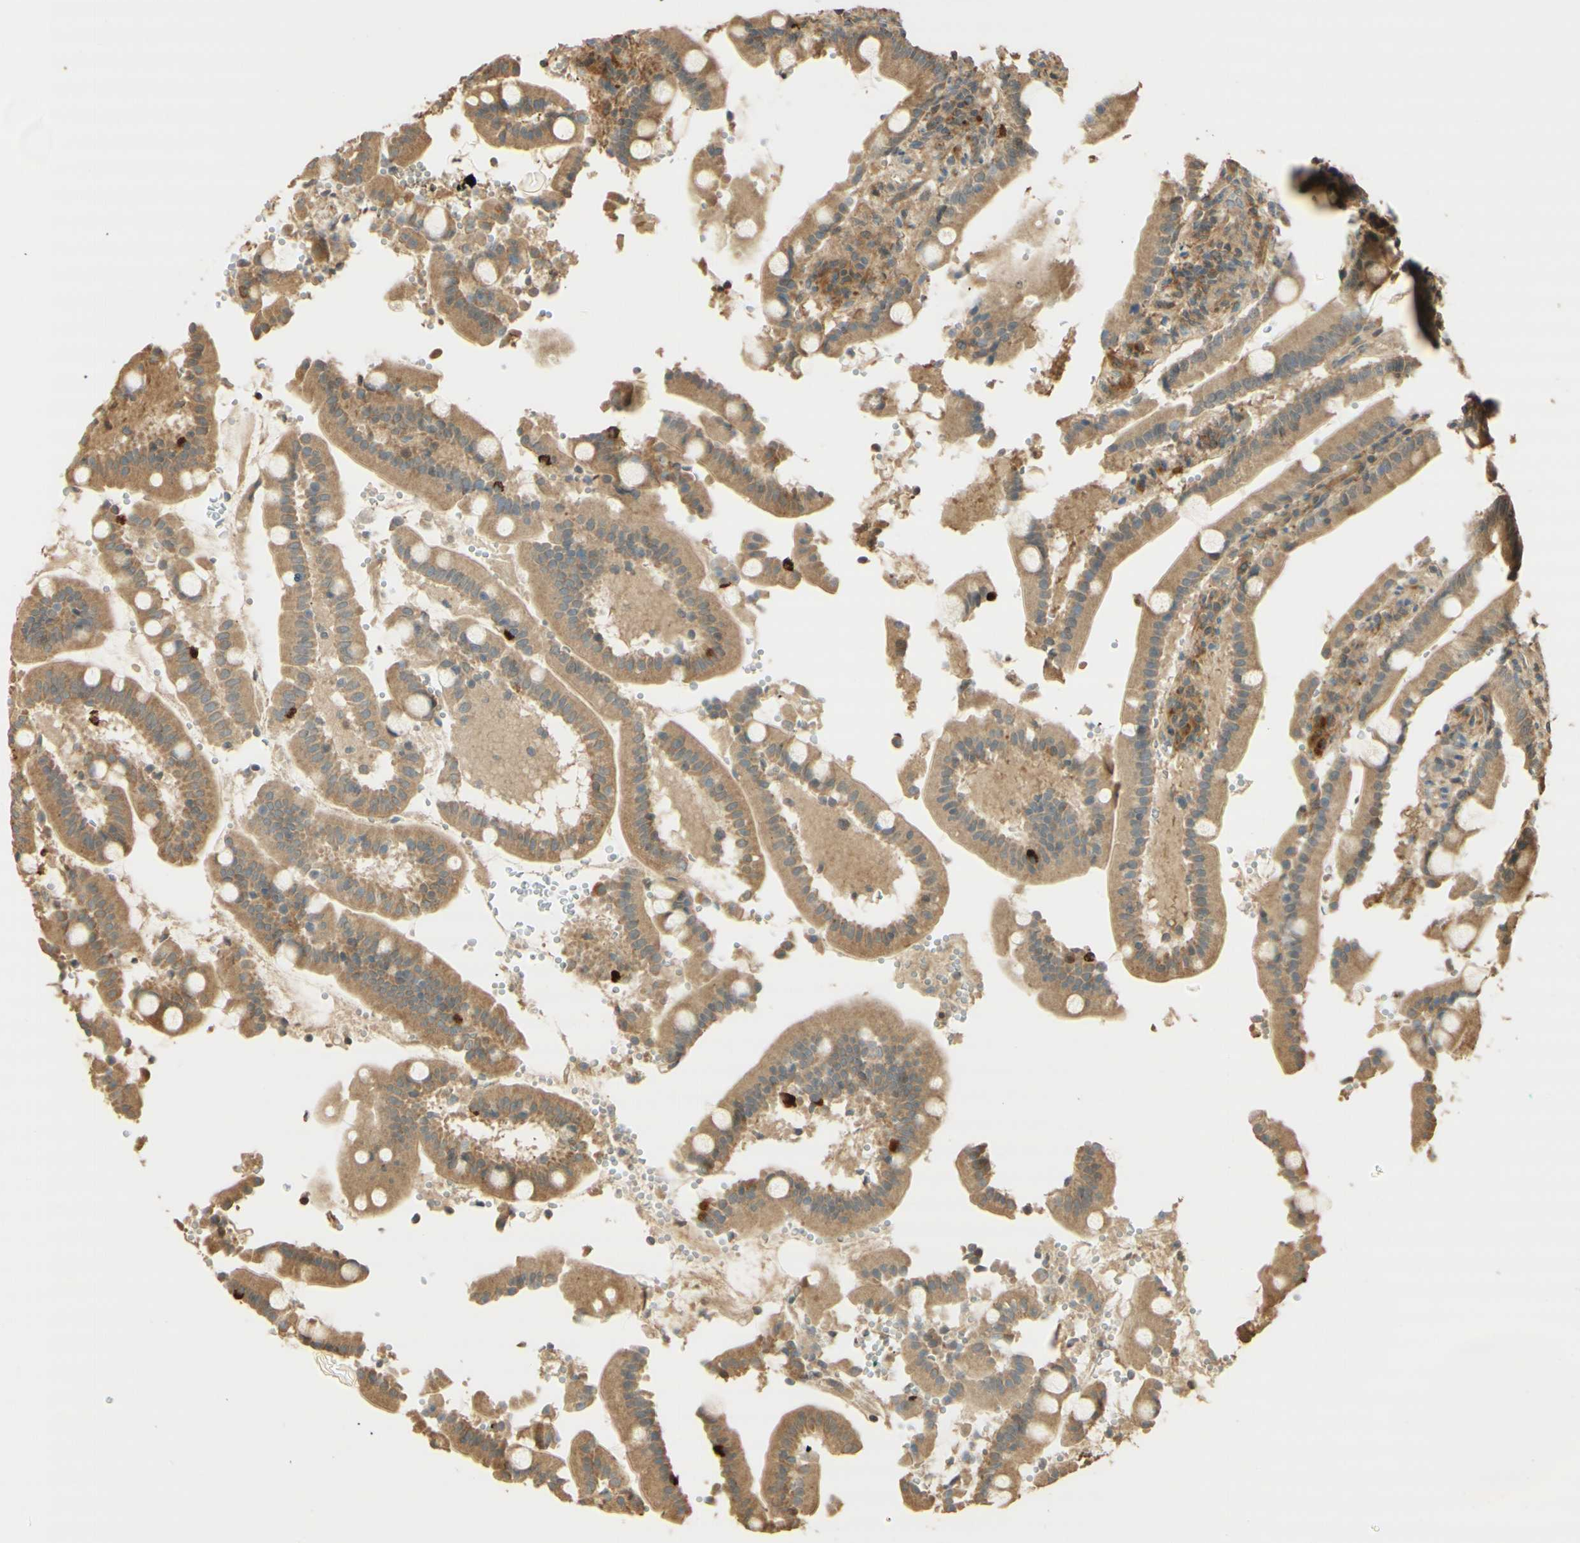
{"staining": {"intensity": "weak", "quantity": ">75%", "location": "cytoplasmic/membranous"}, "tissue": "duodenum", "cell_type": "Glandular cells", "image_type": "normal", "snomed": [{"axis": "morphology", "description": "Normal tissue, NOS"}, {"axis": "topography", "description": "Small intestine, NOS"}], "caption": "Immunohistochemistry (IHC) (DAB (3,3'-diaminobenzidine)) staining of unremarkable duodenum displays weak cytoplasmic/membranous protein positivity in approximately >75% of glandular cells. (Brightfield microscopy of DAB IHC at high magnification).", "gene": "AGER", "patient": {"sex": "female", "age": 71}}